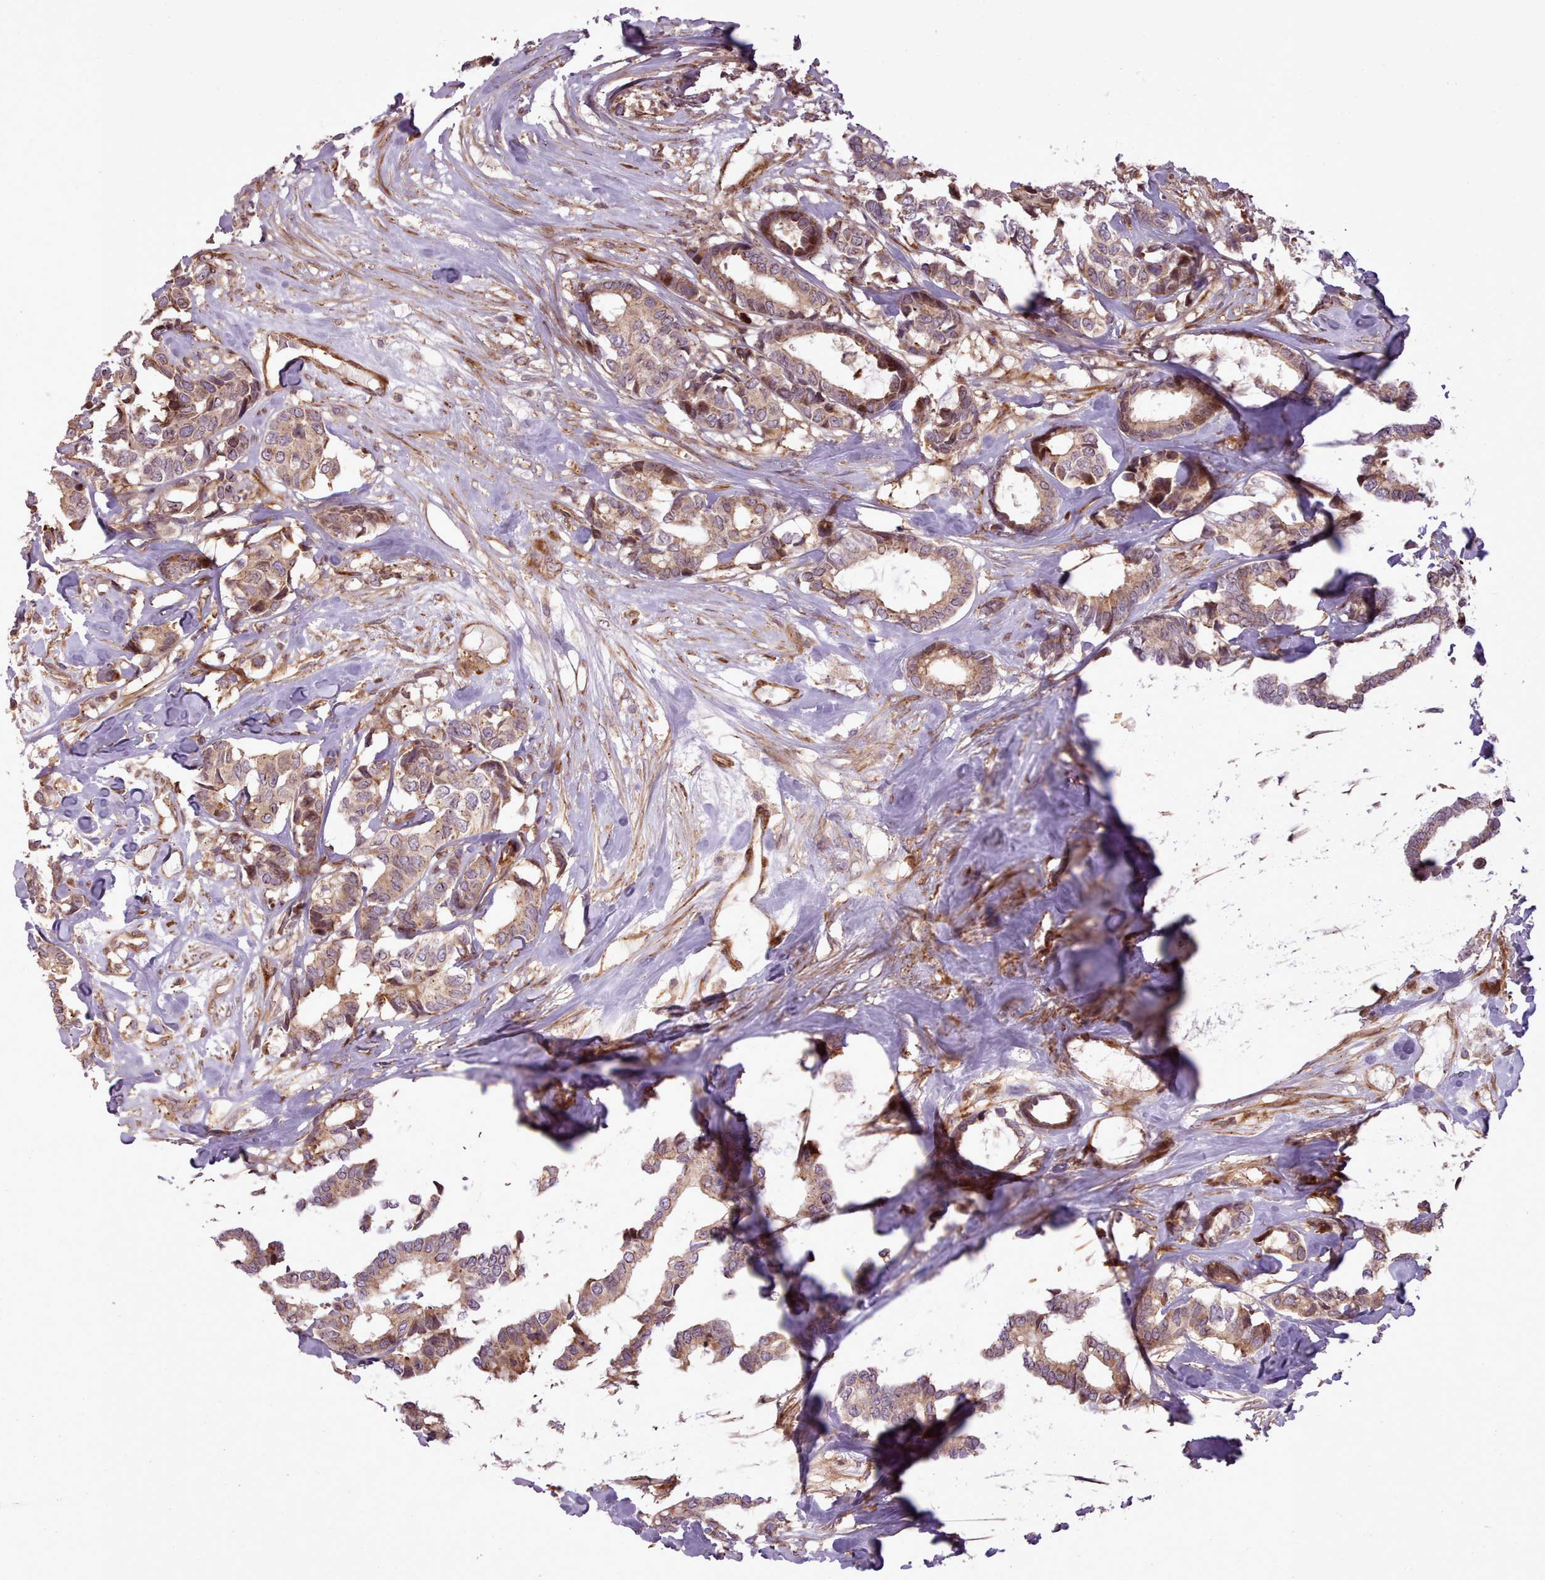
{"staining": {"intensity": "weak", "quantity": ">75%", "location": "cytoplasmic/membranous"}, "tissue": "breast cancer", "cell_type": "Tumor cells", "image_type": "cancer", "snomed": [{"axis": "morphology", "description": "Normal tissue, NOS"}, {"axis": "morphology", "description": "Duct carcinoma"}, {"axis": "topography", "description": "Breast"}], "caption": "Brown immunohistochemical staining in breast cancer reveals weak cytoplasmic/membranous positivity in approximately >75% of tumor cells.", "gene": "NLRP7", "patient": {"sex": "female", "age": 87}}